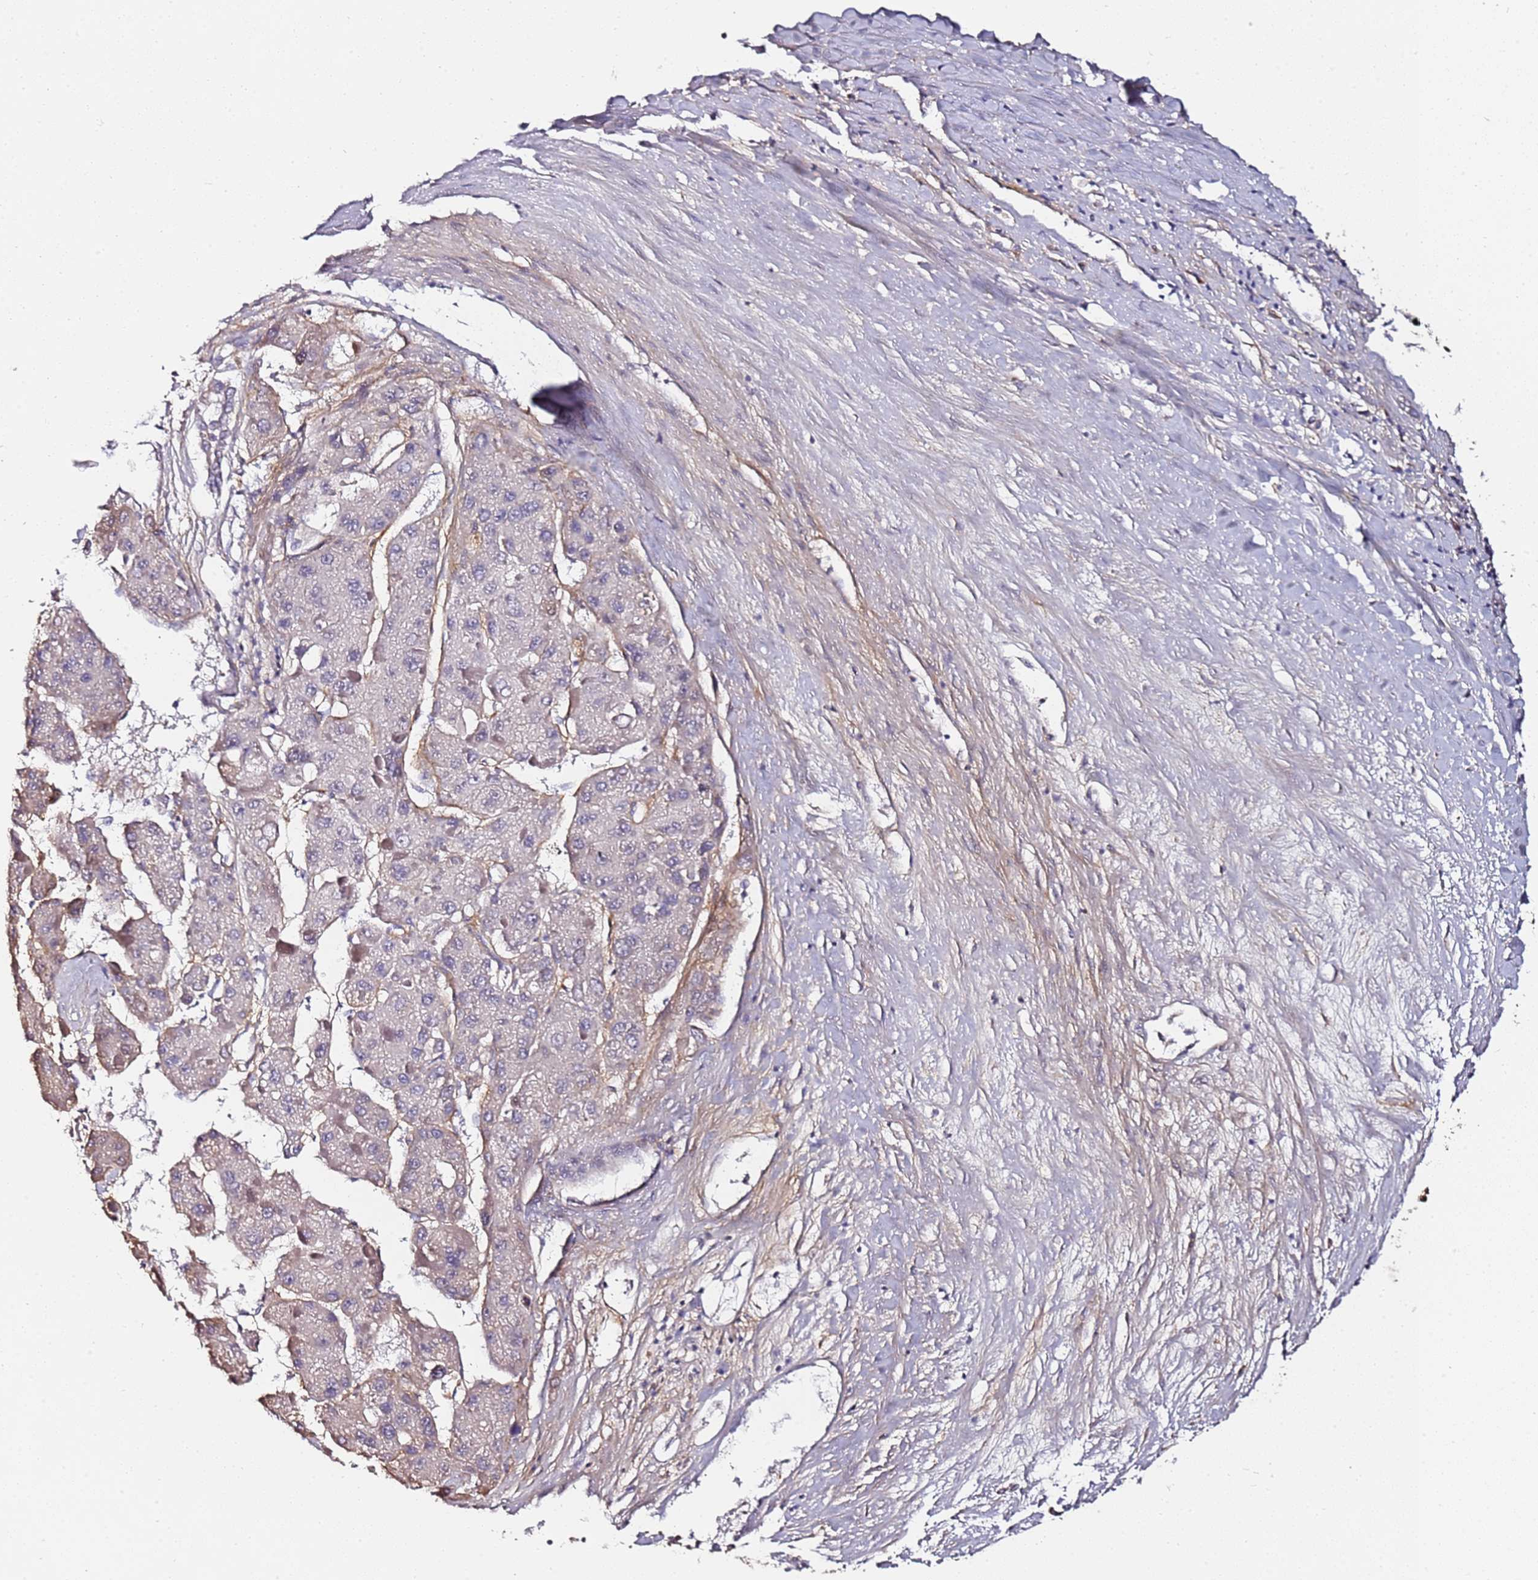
{"staining": {"intensity": "negative", "quantity": "none", "location": "none"}, "tissue": "liver cancer", "cell_type": "Tumor cells", "image_type": "cancer", "snomed": [{"axis": "morphology", "description": "Carcinoma, Hepatocellular, NOS"}, {"axis": "topography", "description": "Liver"}], "caption": "Immunohistochemistry (IHC) photomicrograph of liver cancer stained for a protein (brown), which reveals no expression in tumor cells.", "gene": "C3orf80", "patient": {"sex": "female", "age": 73}}